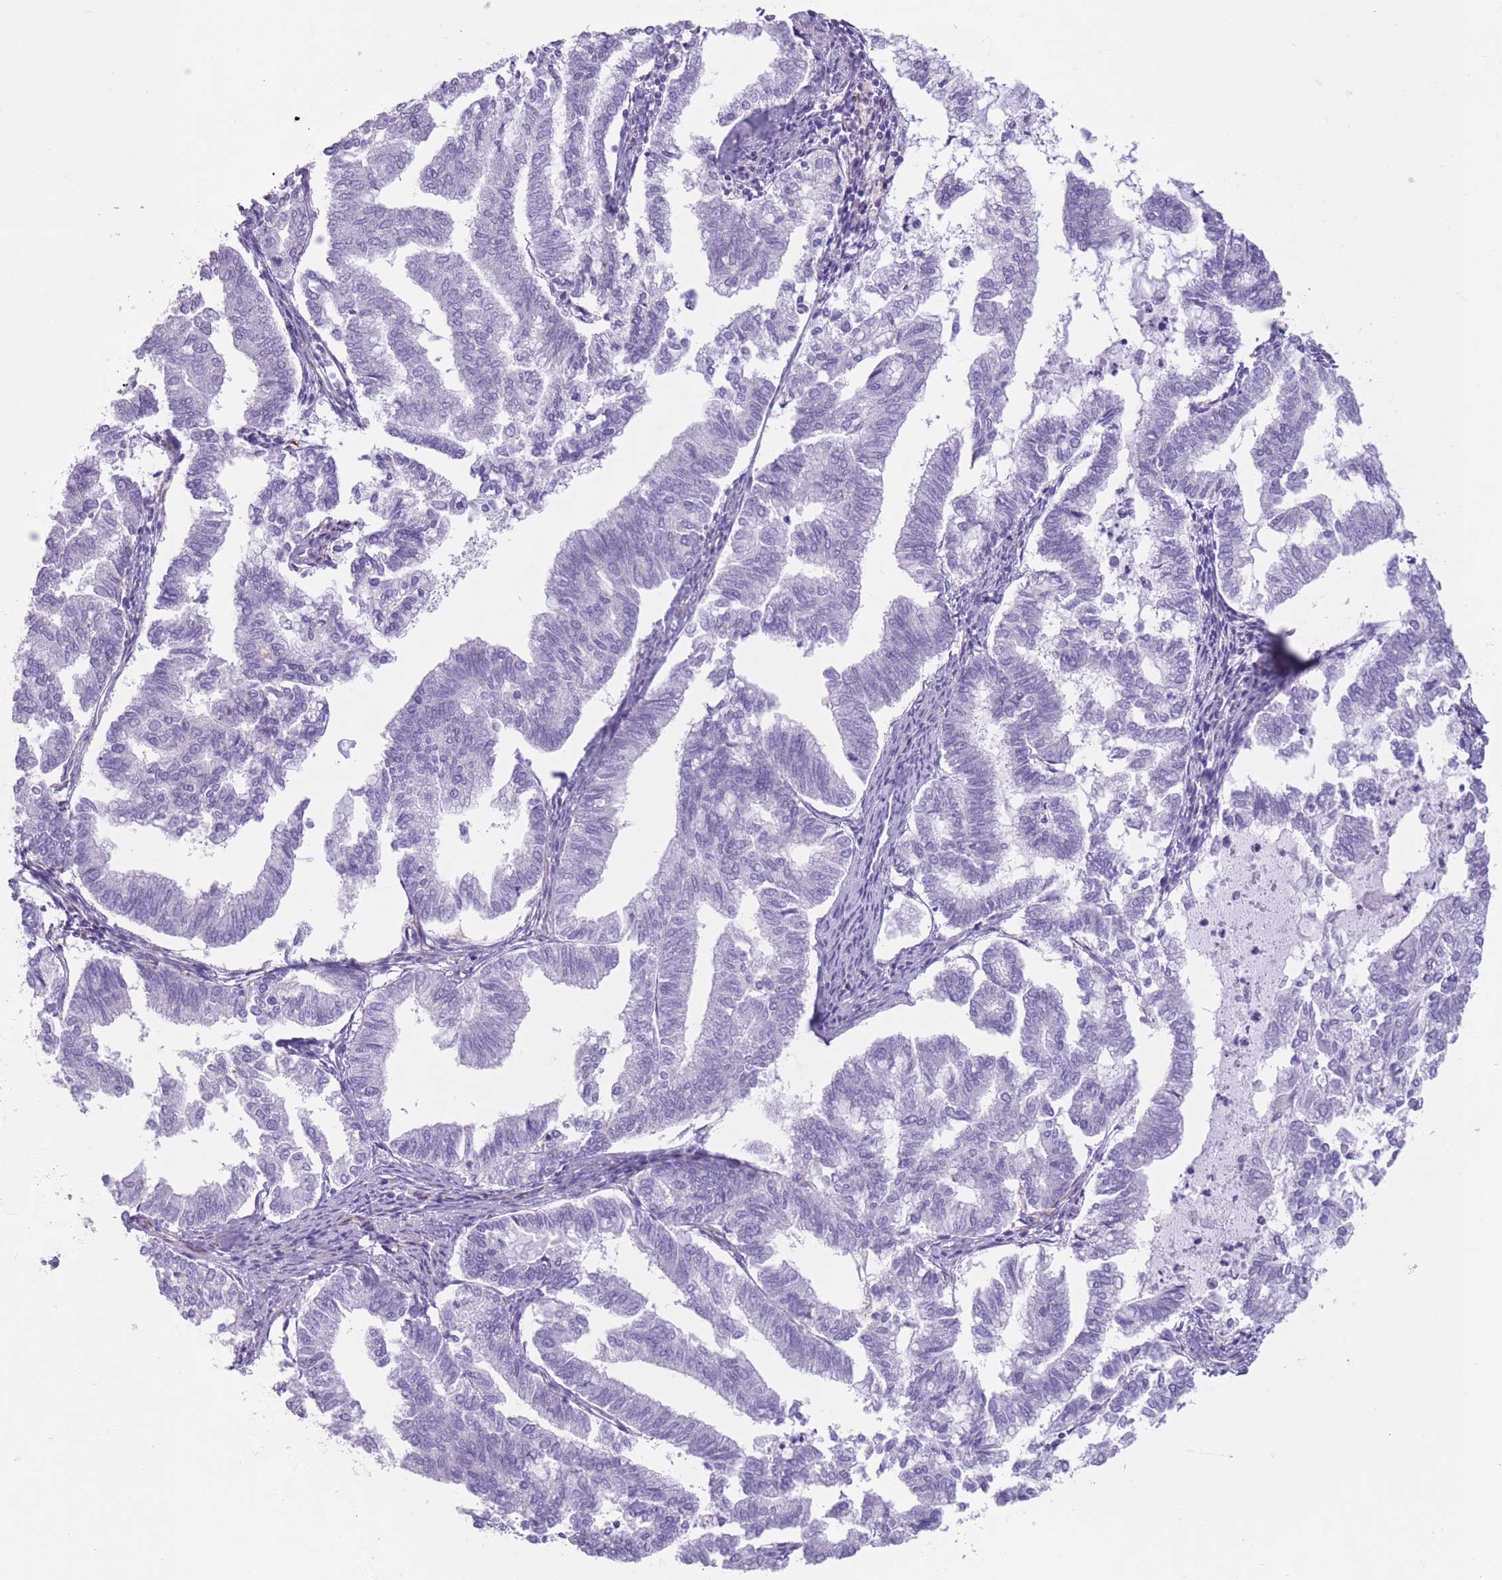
{"staining": {"intensity": "negative", "quantity": "none", "location": "none"}, "tissue": "endometrial cancer", "cell_type": "Tumor cells", "image_type": "cancer", "snomed": [{"axis": "morphology", "description": "Adenocarcinoma, NOS"}, {"axis": "topography", "description": "Endometrium"}], "caption": "Endometrial cancer was stained to show a protein in brown. There is no significant staining in tumor cells.", "gene": "PTCD1", "patient": {"sex": "female", "age": 79}}